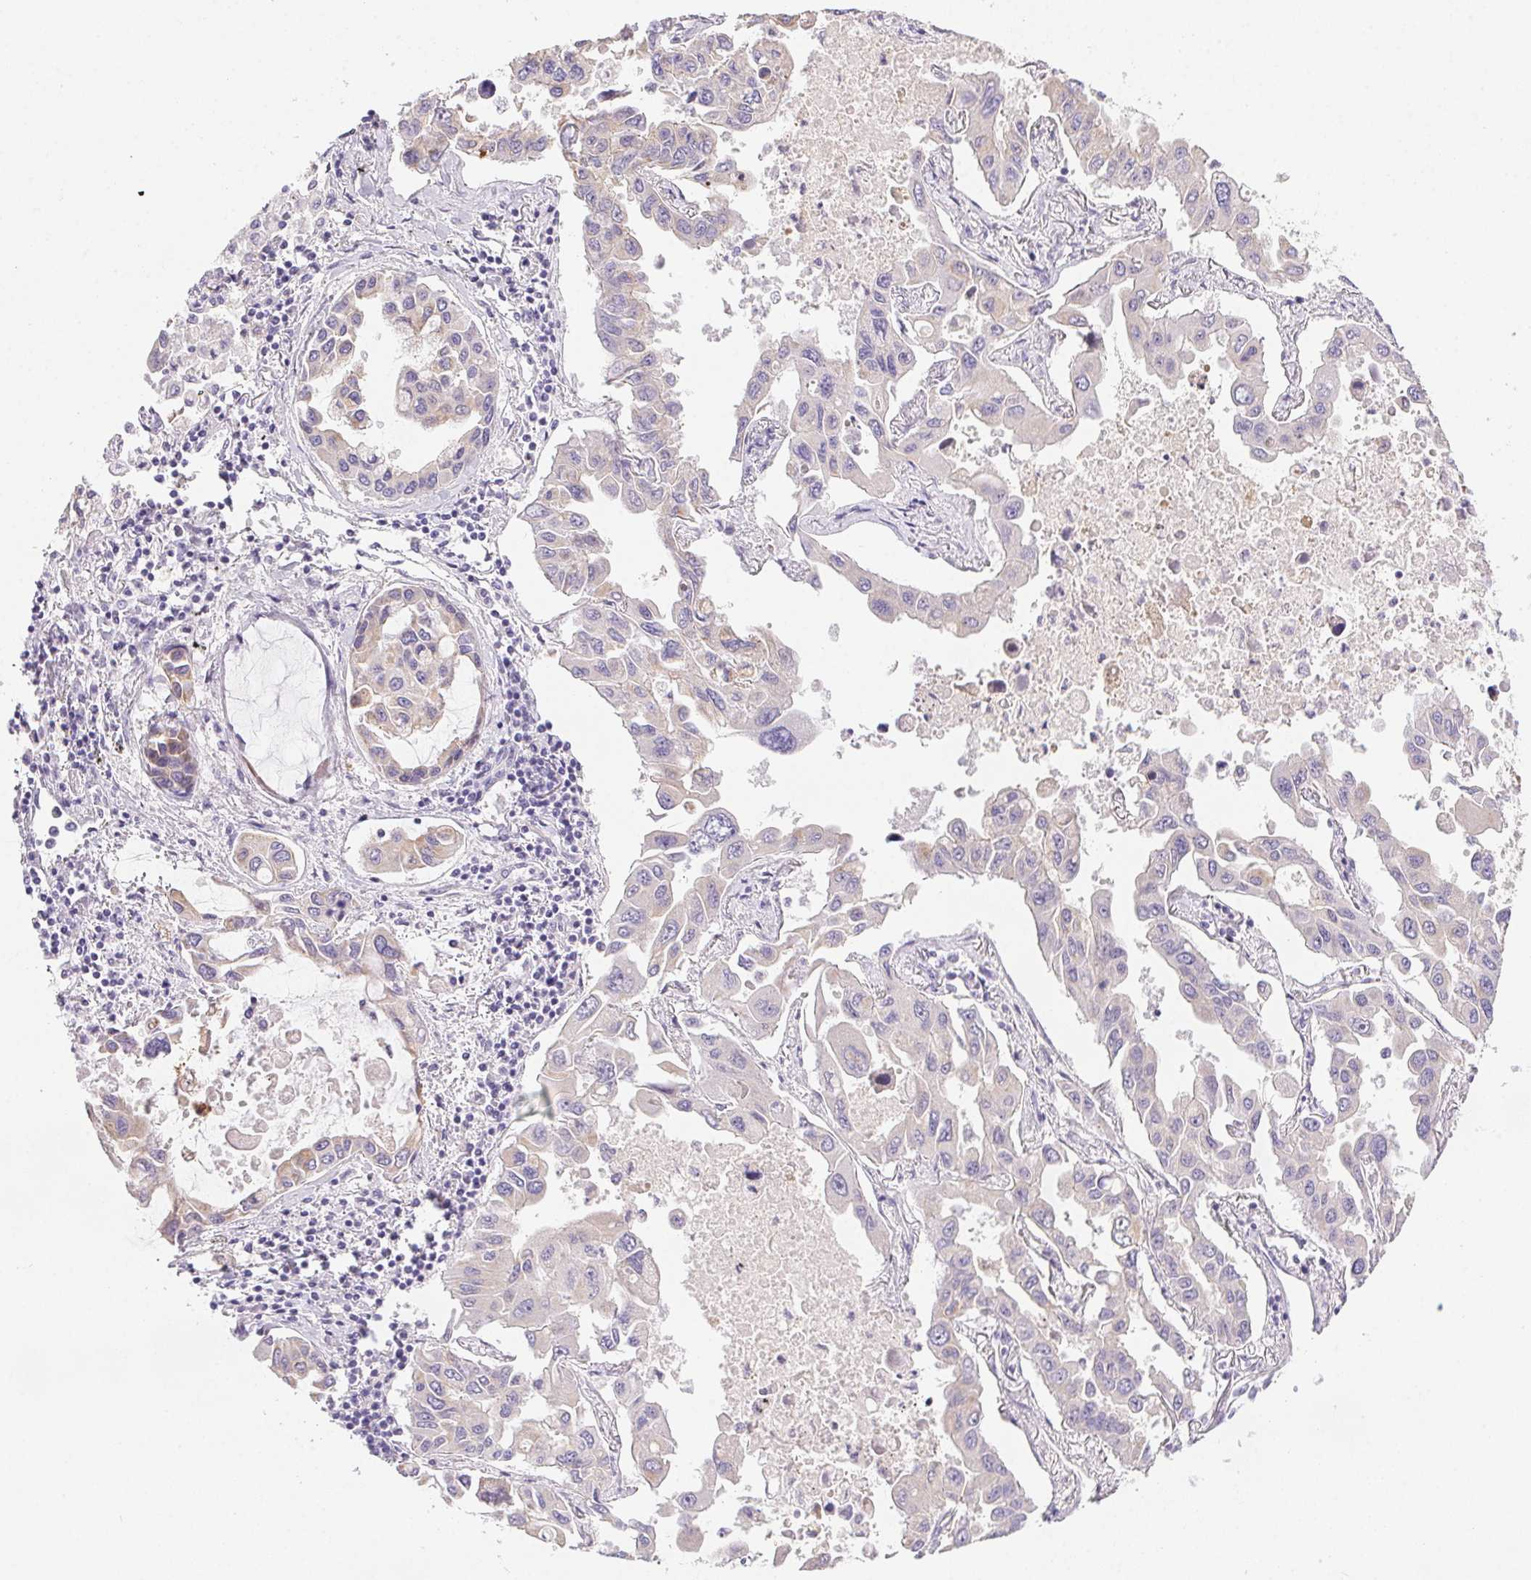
{"staining": {"intensity": "weak", "quantity": "<25%", "location": "cytoplasmic/membranous"}, "tissue": "lung cancer", "cell_type": "Tumor cells", "image_type": "cancer", "snomed": [{"axis": "morphology", "description": "Adenocarcinoma, NOS"}, {"axis": "topography", "description": "Lung"}], "caption": "Human lung cancer stained for a protein using immunohistochemistry (IHC) shows no positivity in tumor cells.", "gene": "SLC17A7", "patient": {"sex": "male", "age": 64}}